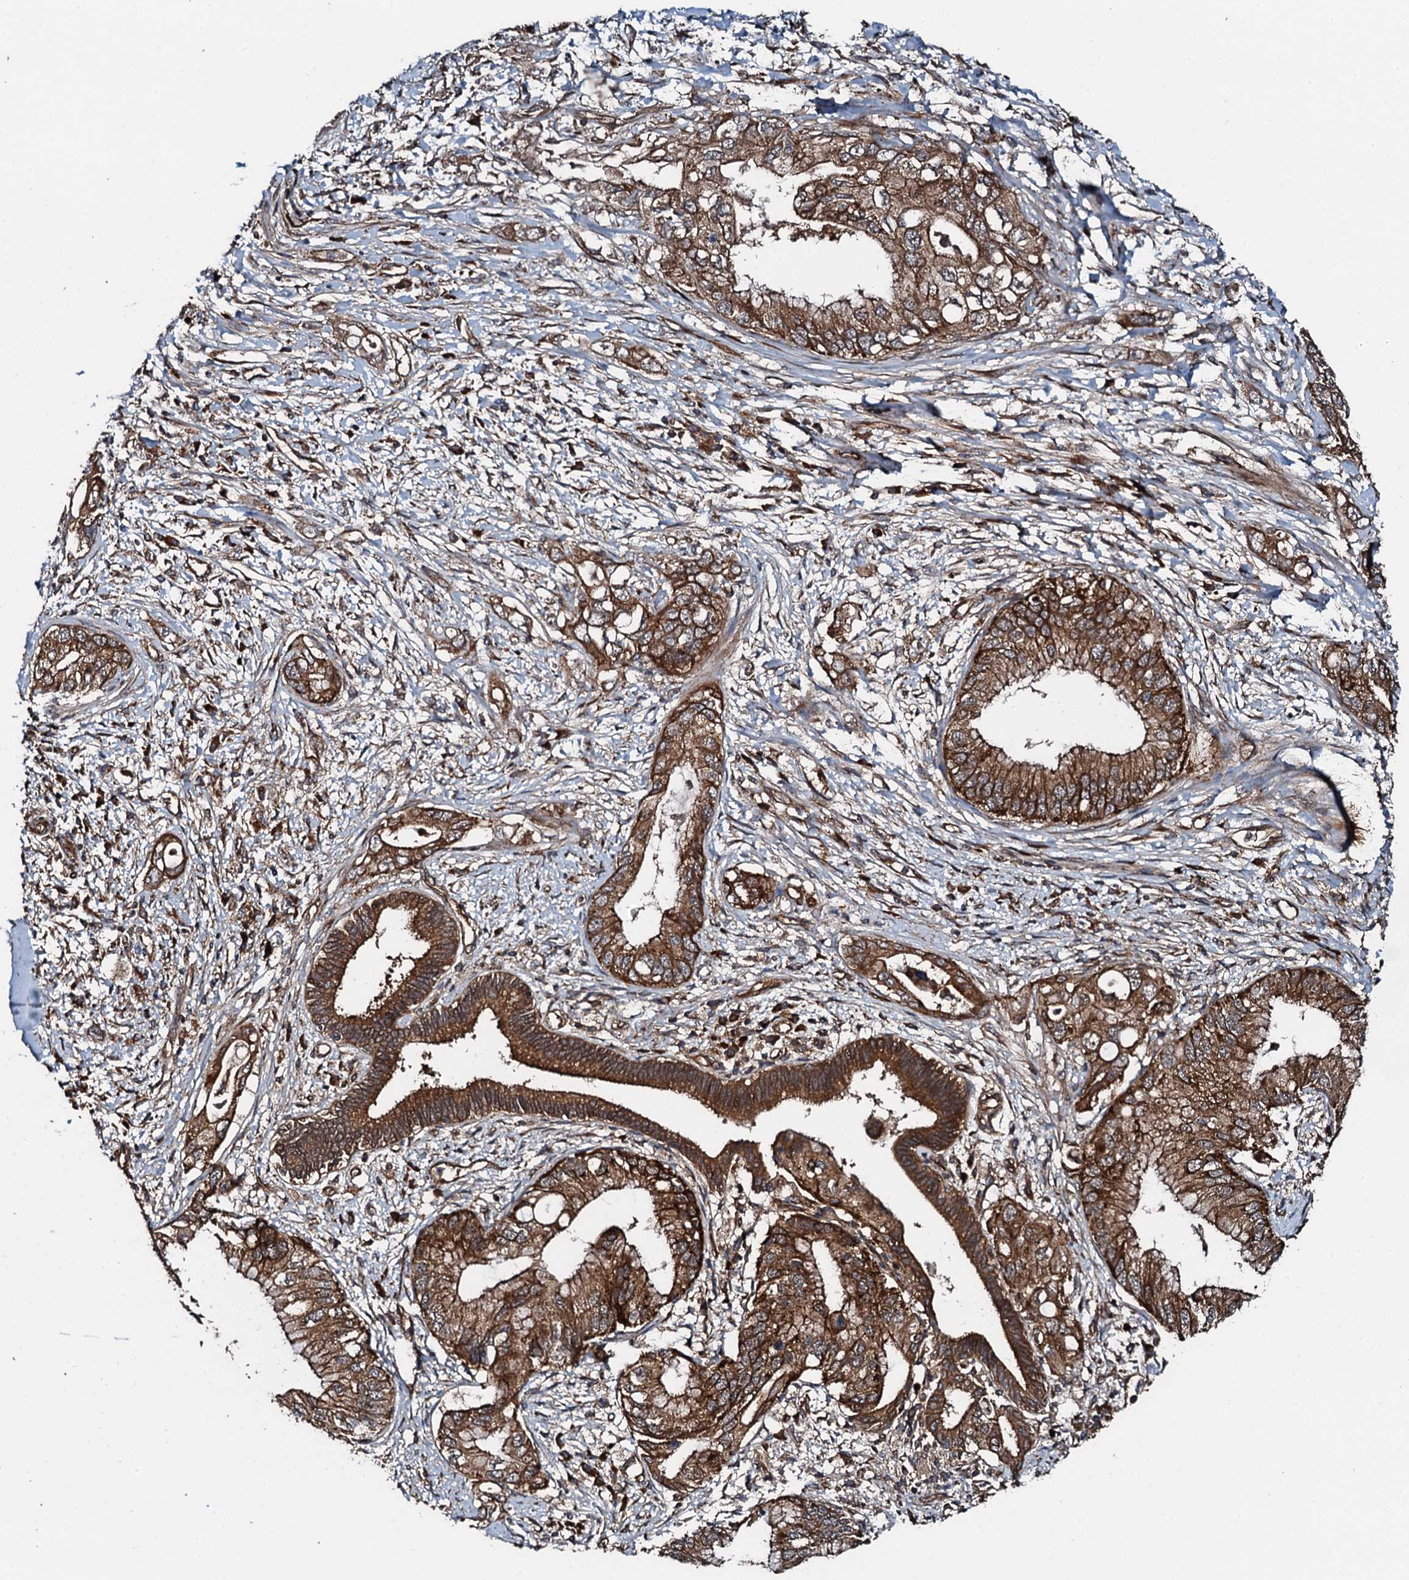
{"staining": {"intensity": "strong", "quantity": ">75%", "location": "cytoplasmic/membranous"}, "tissue": "pancreatic cancer", "cell_type": "Tumor cells", "image_type": "cancer", "snomed": [{"axis": "morphology", "description": "Inflammation, NOS"}, {"axis": "morphology", "description": "Adenocarcinoma, NOS"}, {"axis": "topography", "description": "Pancreas"}], "caption": "Pancreatic cancer (adenocarcinoma) was stained to show a protein in brown. There is high levels of strong cytoplasmic/membranous staining in about >75% of tumor cells.", "gene": "FLYWCH1", "patient": {"sex": "female", "age": 56}}